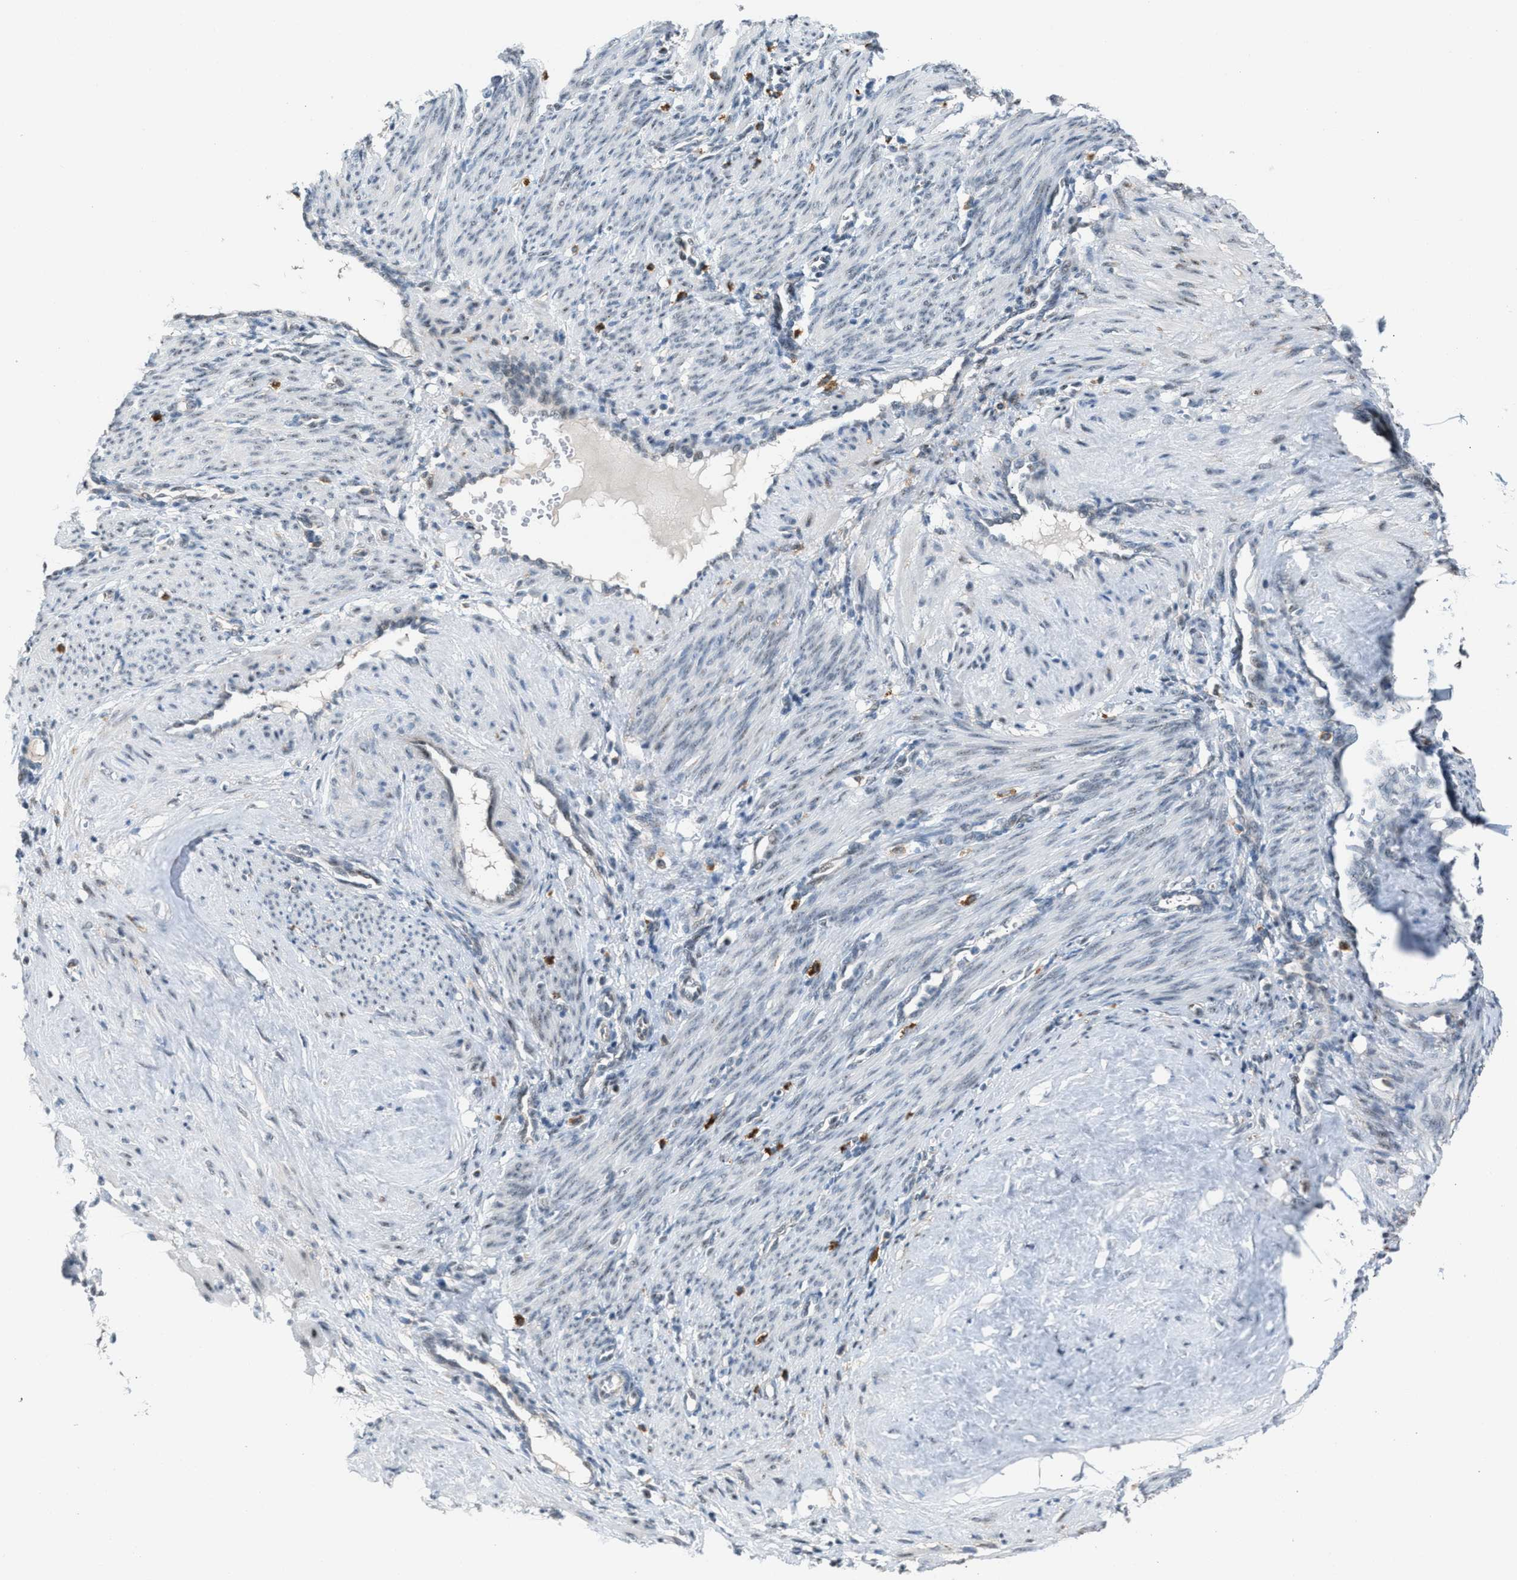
{"staining": {"intensity": "weak", "quantity": "25%-75%", "location": "nuclear"}, "tissue": "smooth muscle", "cell_type": "Smooth muscle cells", "image_type": "normal", "snomed": [{"axis": "morphology", "description": "Normal tissue, NOS"}, {"axis": "topography", "description": "Endometrium"}], "caption": "Weak nuclear expression for a protein is appreciated in about 25%-75% of smooth muscle cells of normal smooth muscle using immunohistochemistry.", "gene": "CENPP", "patient": {"sex": "female", "age": 33}}